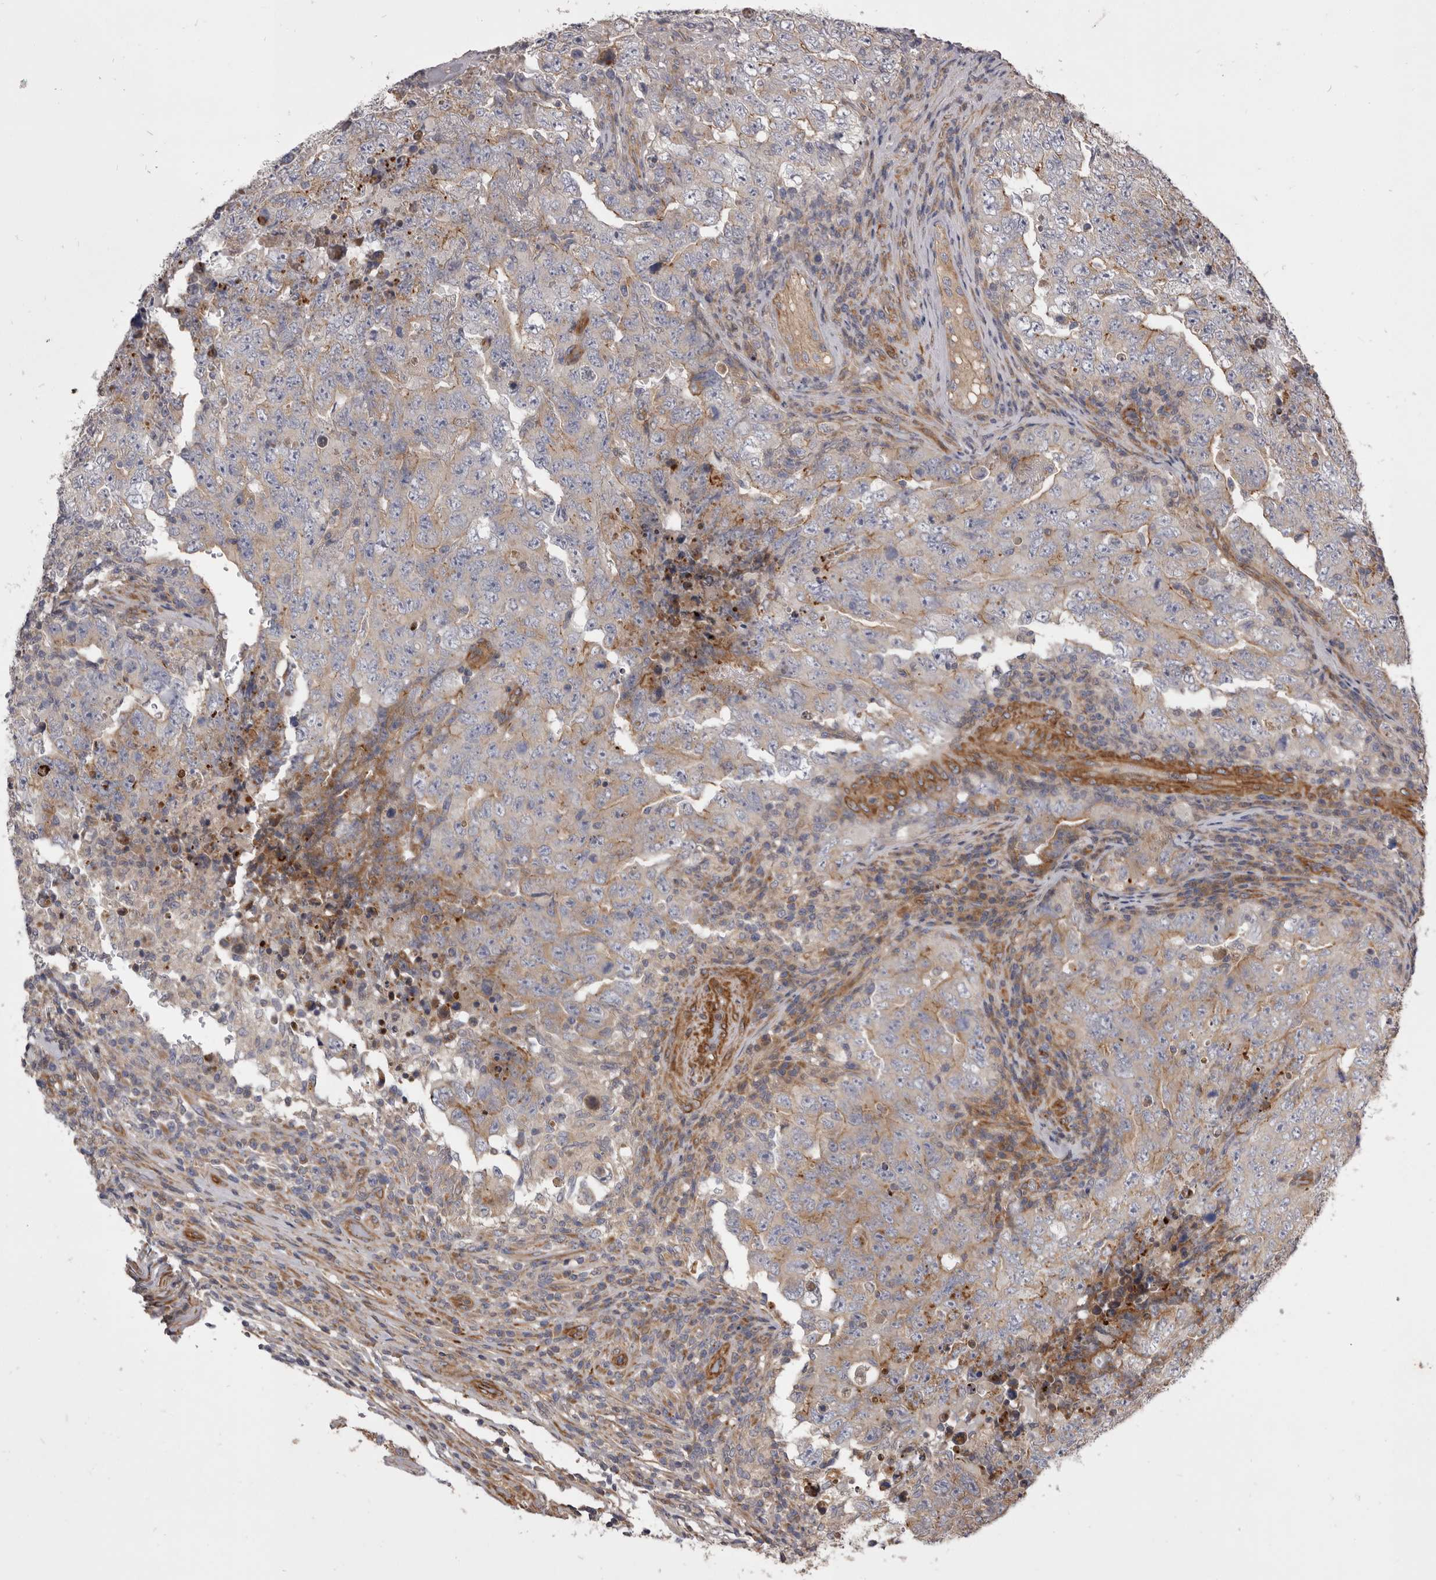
{"staining": {"intensity": "weak", "quantity": "<25%", "location": "cytoplasmic/membranous"}, "tissue": "testis cancer", "cell_type": "Tumor cells", "image_type": "cancer", "snomed": [{"axis": "morphology", "description": "Carcinoma, Embryonal, NOS"}, {"axis": "topography", "description": "Testis"}], "caption": "Tumor cells are negative for protein expression in human testis cancer.", "gene": "VPS45", "patient": {"sex": "male", "age": 26}}